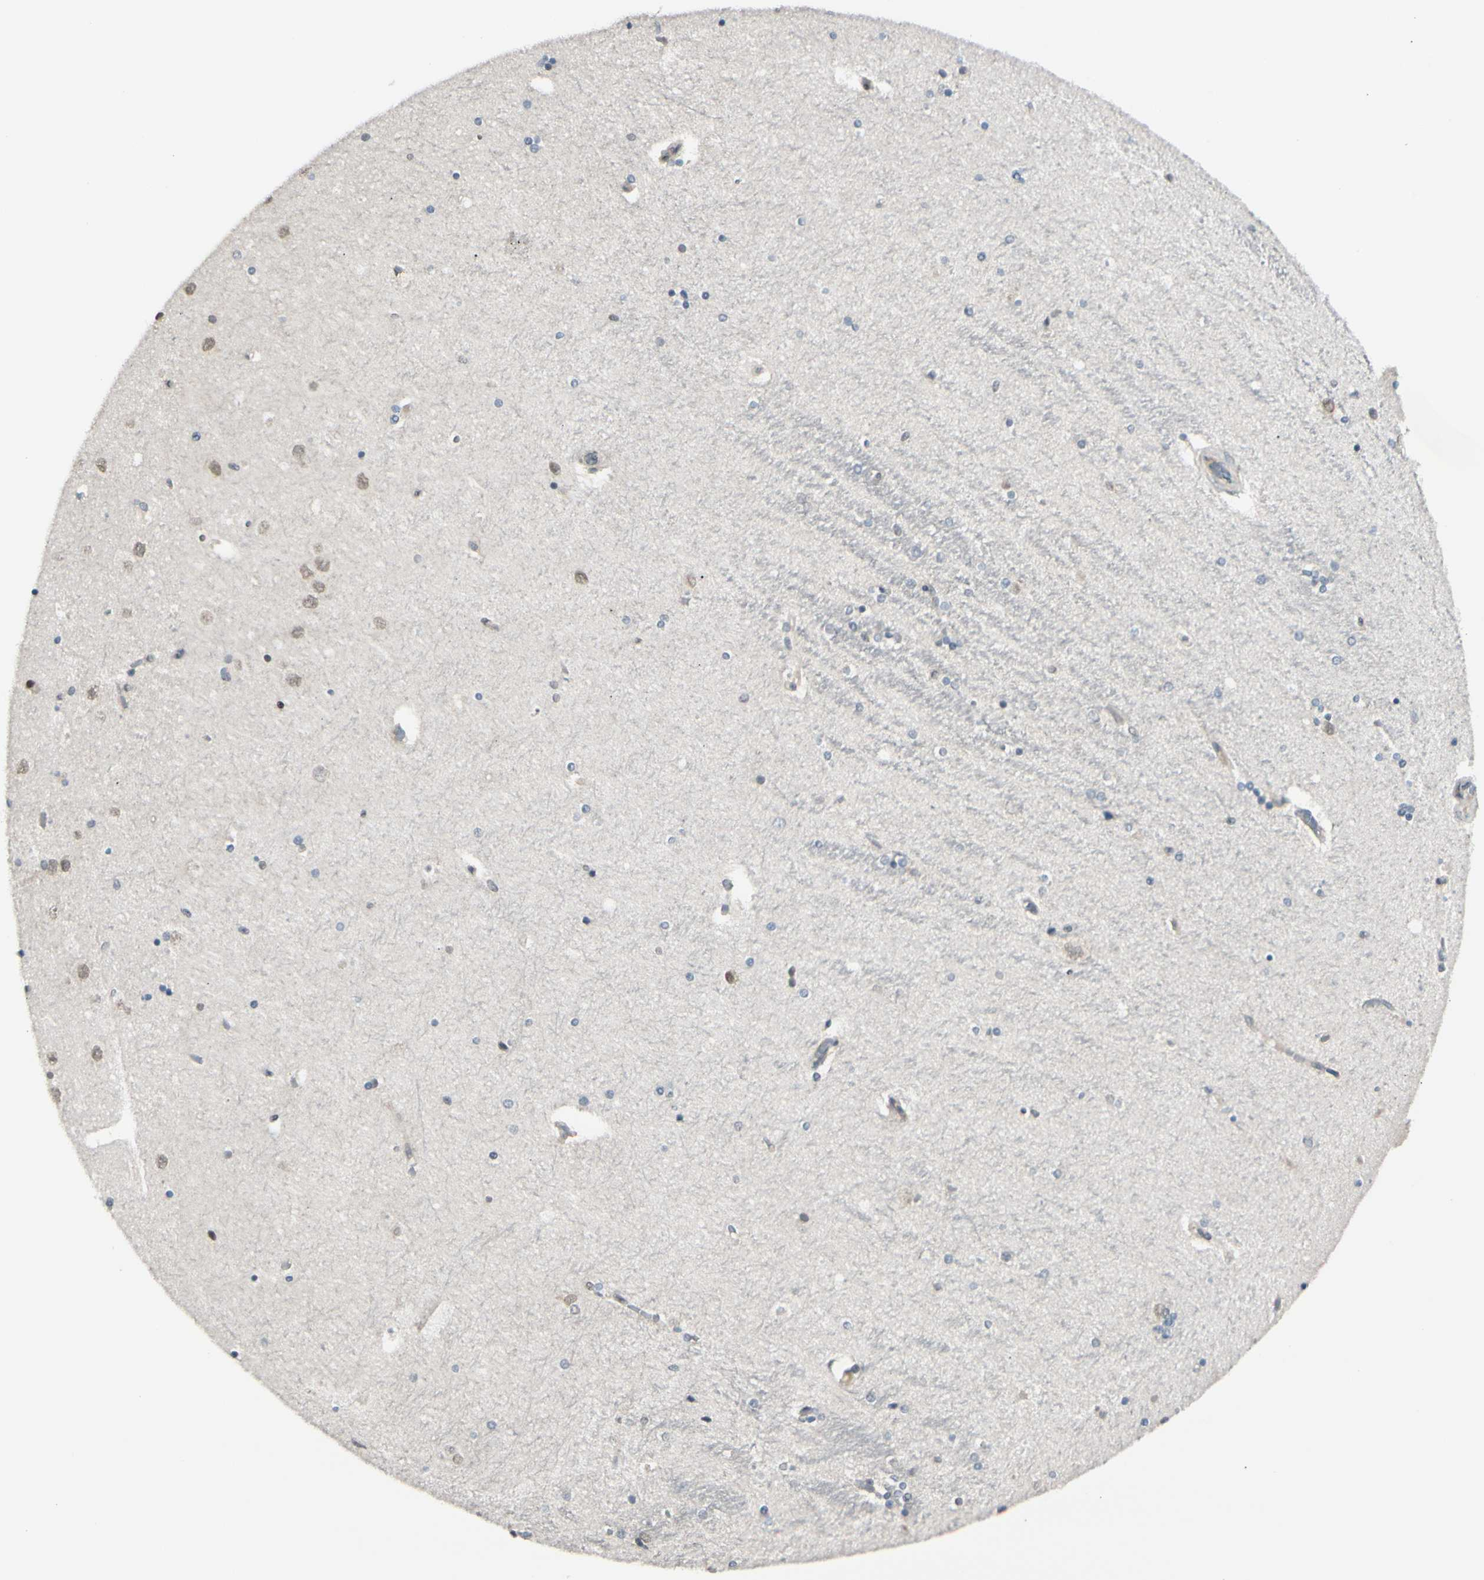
{"staining": {"intensity": "negative", "quantity": "none", "location": "none"}, "tissue": "hippocampus", "cell_type": "Glial cells", "image_type": "normal", "snomed": [{"axis": "morphology", "description": "Normal tissue, NOS"}, {"axis": "topography", "description": "Hippocampus"}], "caption": "A photomicrograph of hippocampus stained for a protein demonstrates no brown staining in glial cells. (IHC, brightfield microscopy, high magnification).", "gene": "BRMS1", "patient": {"sex": "female", "age": 54}}